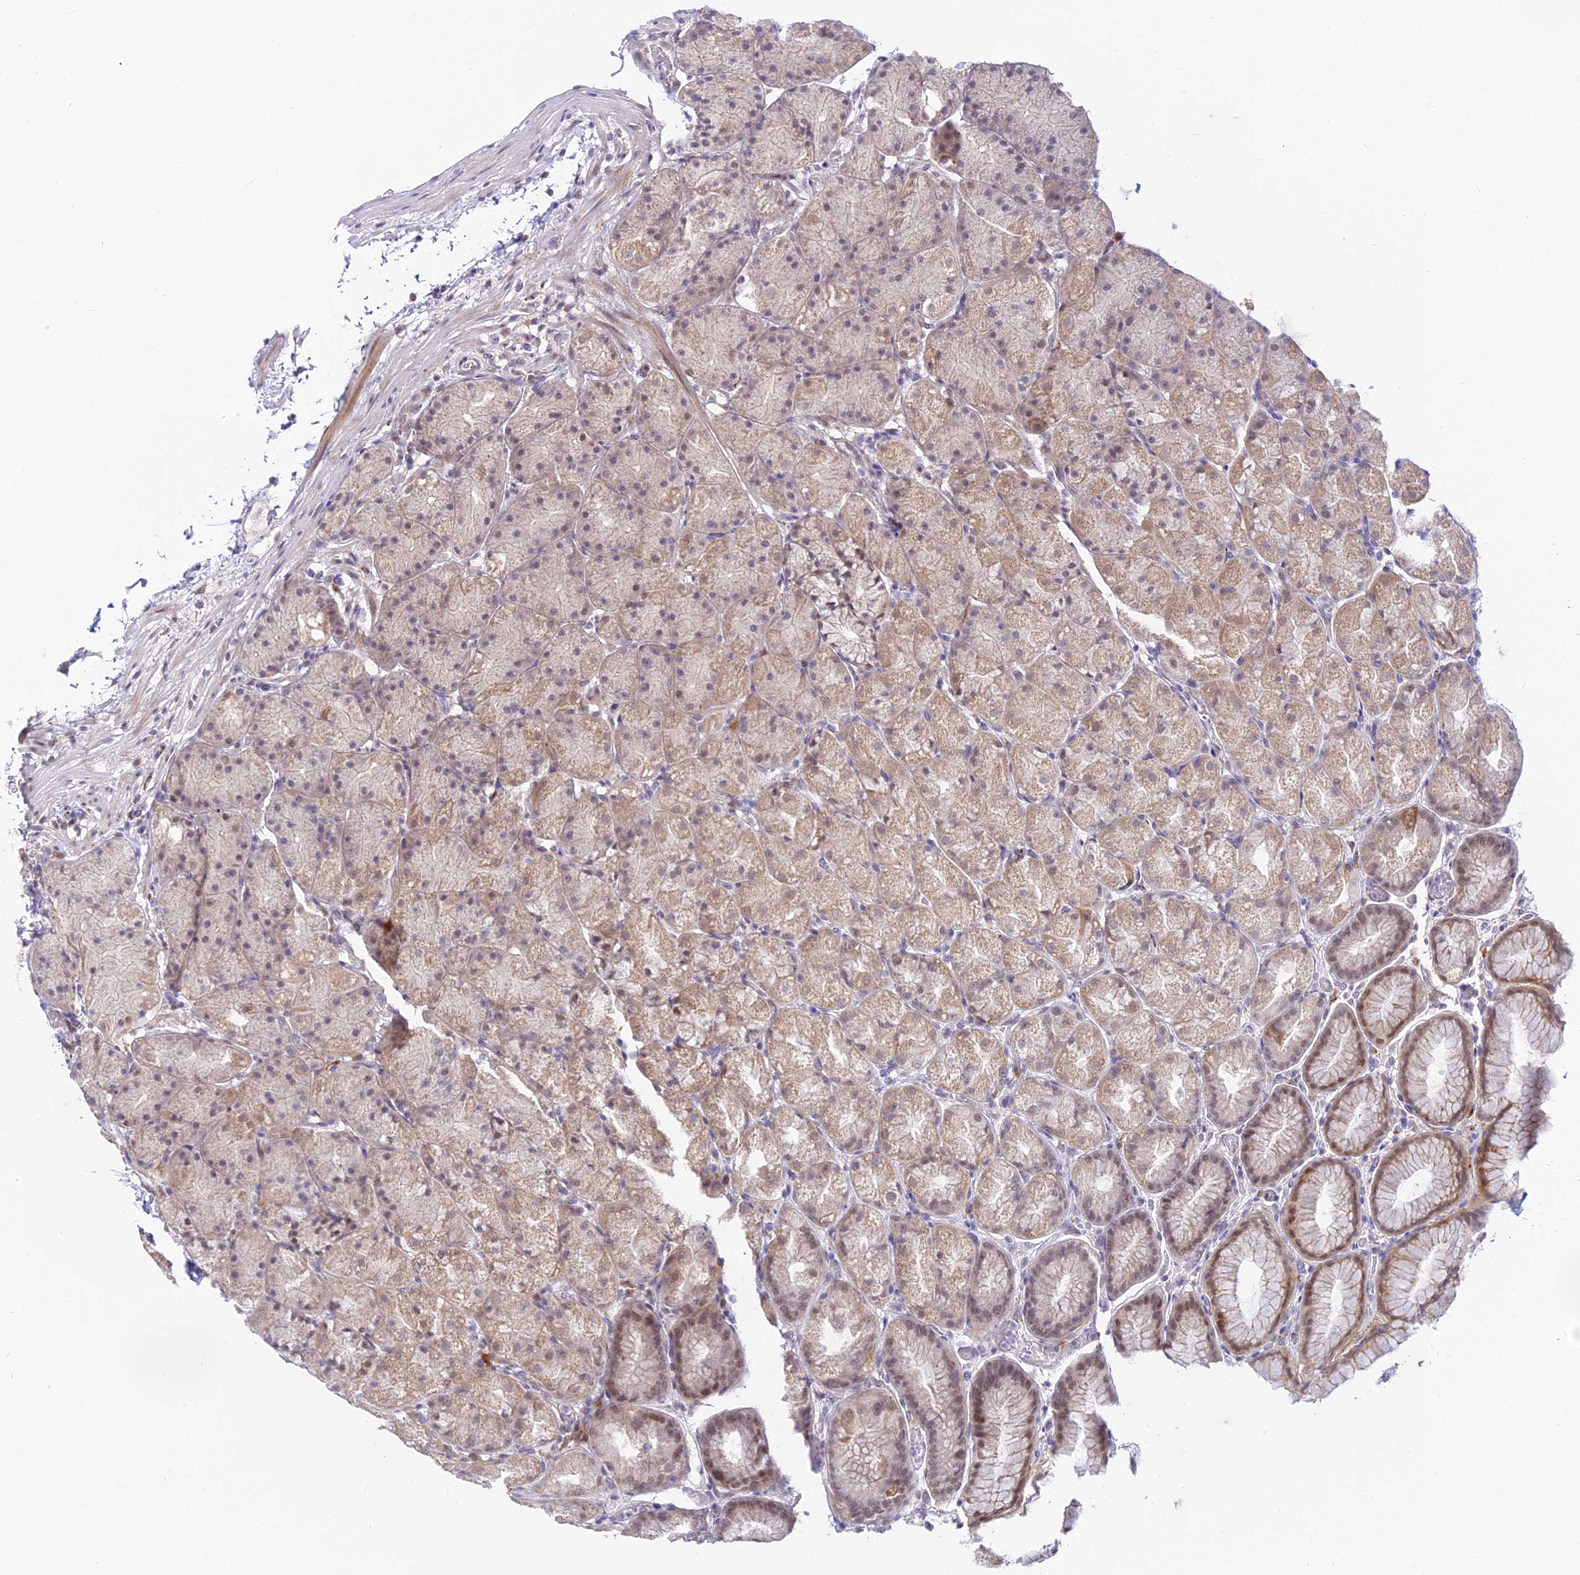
{"staining": {"intensity": "moderate", "quantity": "25%-75%", "location": "cytoplasmic/membranous,nuclear"}, "tissue": "stomach", "cell_type": "Glandular cells", "image_type": "normal", "snomed": [{"axis": "morphology", "description": "Normal tissue, NOS"}, {"axis": "topography", "description": "Stomach, upper"}, {"axis": "topography", "description": "Stomach"}], "caption": "Immunohistochemistry (IHC) of unremarkable stomach demonstrates medium levels of moderate cytoplasmic/membranous,nuclear positivity in about 25%-75% of glandular cells.", "gene": "C6orf163", "patient": {"sex": "male", "age": 48}}